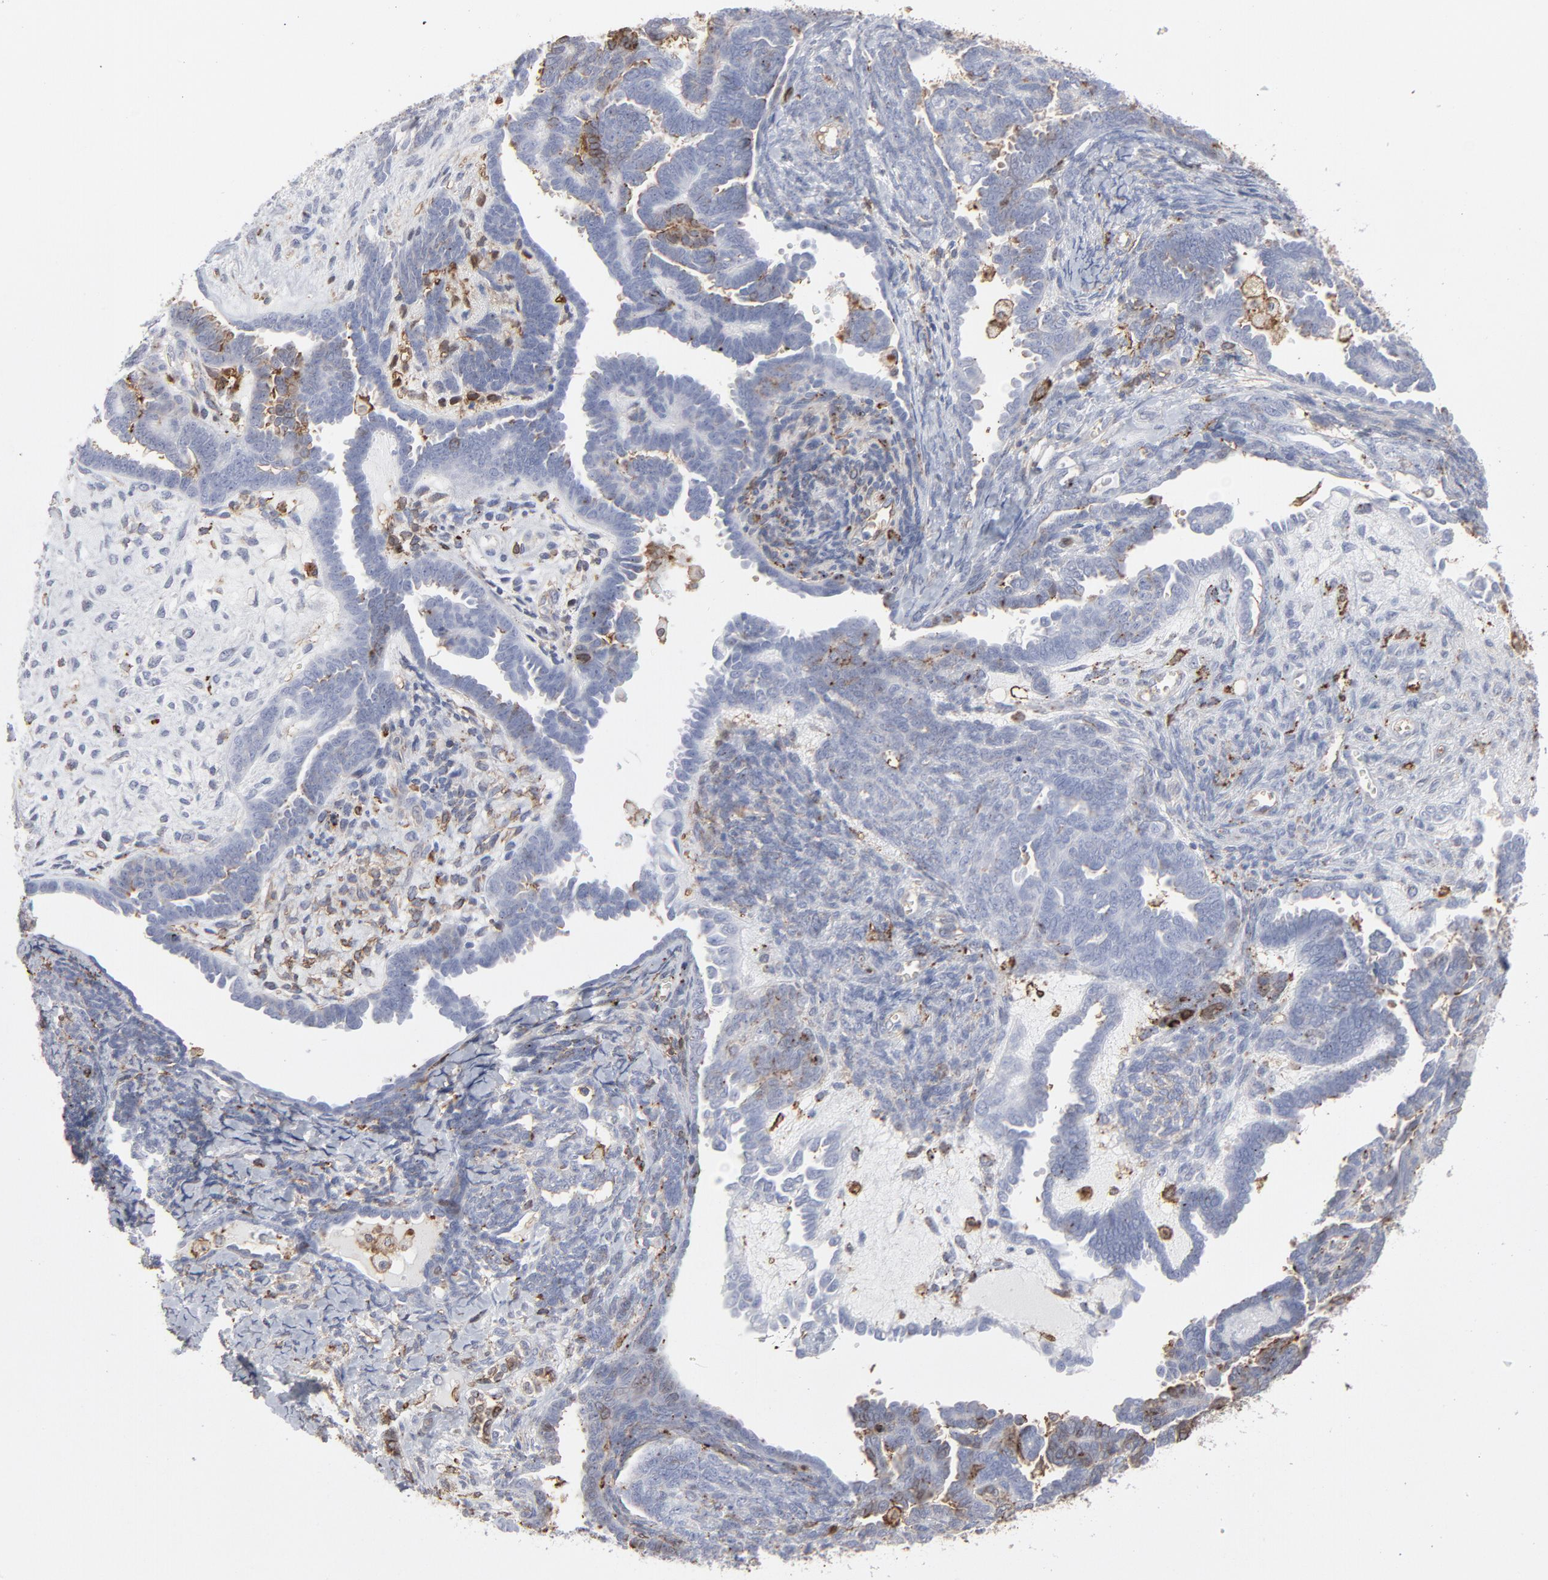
{"staining": {"intensity": "weak", "quantity": "<25%", "location": "cytoplasmic/membranous"}, "tissue": "endometrial cancer", "cell_type": "Tumor cells", "image_type": "cancer", "snomed": [{"axis": "morphology", "description": "Neoplasm, malignant, NOS"}, {"axis": "topography", "description": "Endometrium"}], "caption": "There is no significant staining in tumor cells of endometrial malignant neoplasm.", "gene": "ANXA5", "patient": {"sex": "female", "age": 74}}